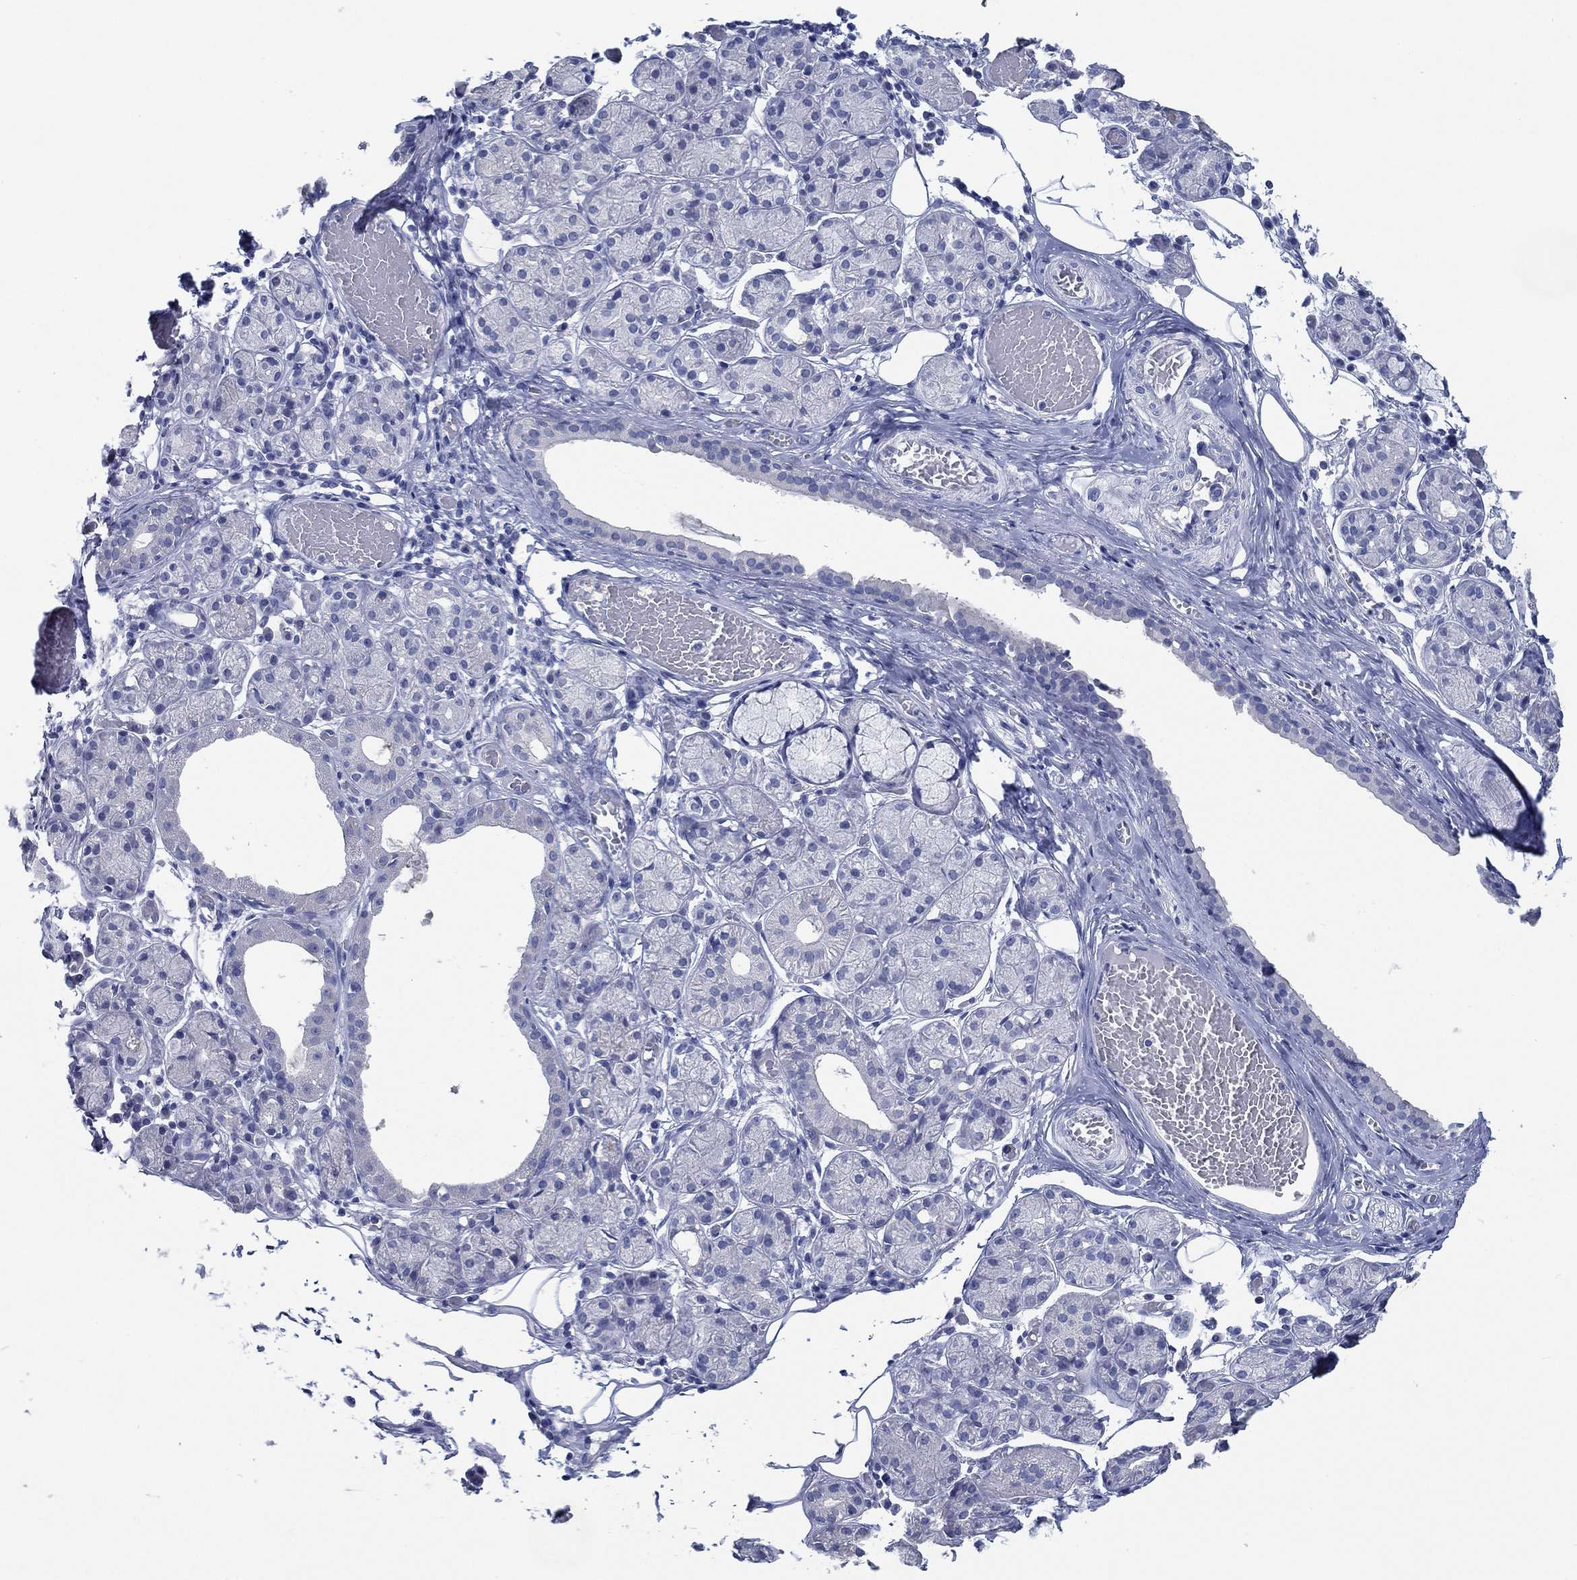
{"staining": {"intensity": "negative", "quantity": "none", "location": "none"}, "tissue": "salivary gland", "cell_type": "Glandular cells", "image_type": "normal", "snomed": [{"axis": "morphology", "description": "Normal tissue, NOS"}, {"axis": "topography", "description": "Salivary gland"}, {"axis": "topography", "description": "Peripheral nerve tissue"}], "caption": "An immunohistochemistry micrograph of unremarkable salivary gland is shown. There is no staining in glandular cells of salivary gland.", "gene": "TOMM20L", "patient": {"sex": "male", "age": 71}}